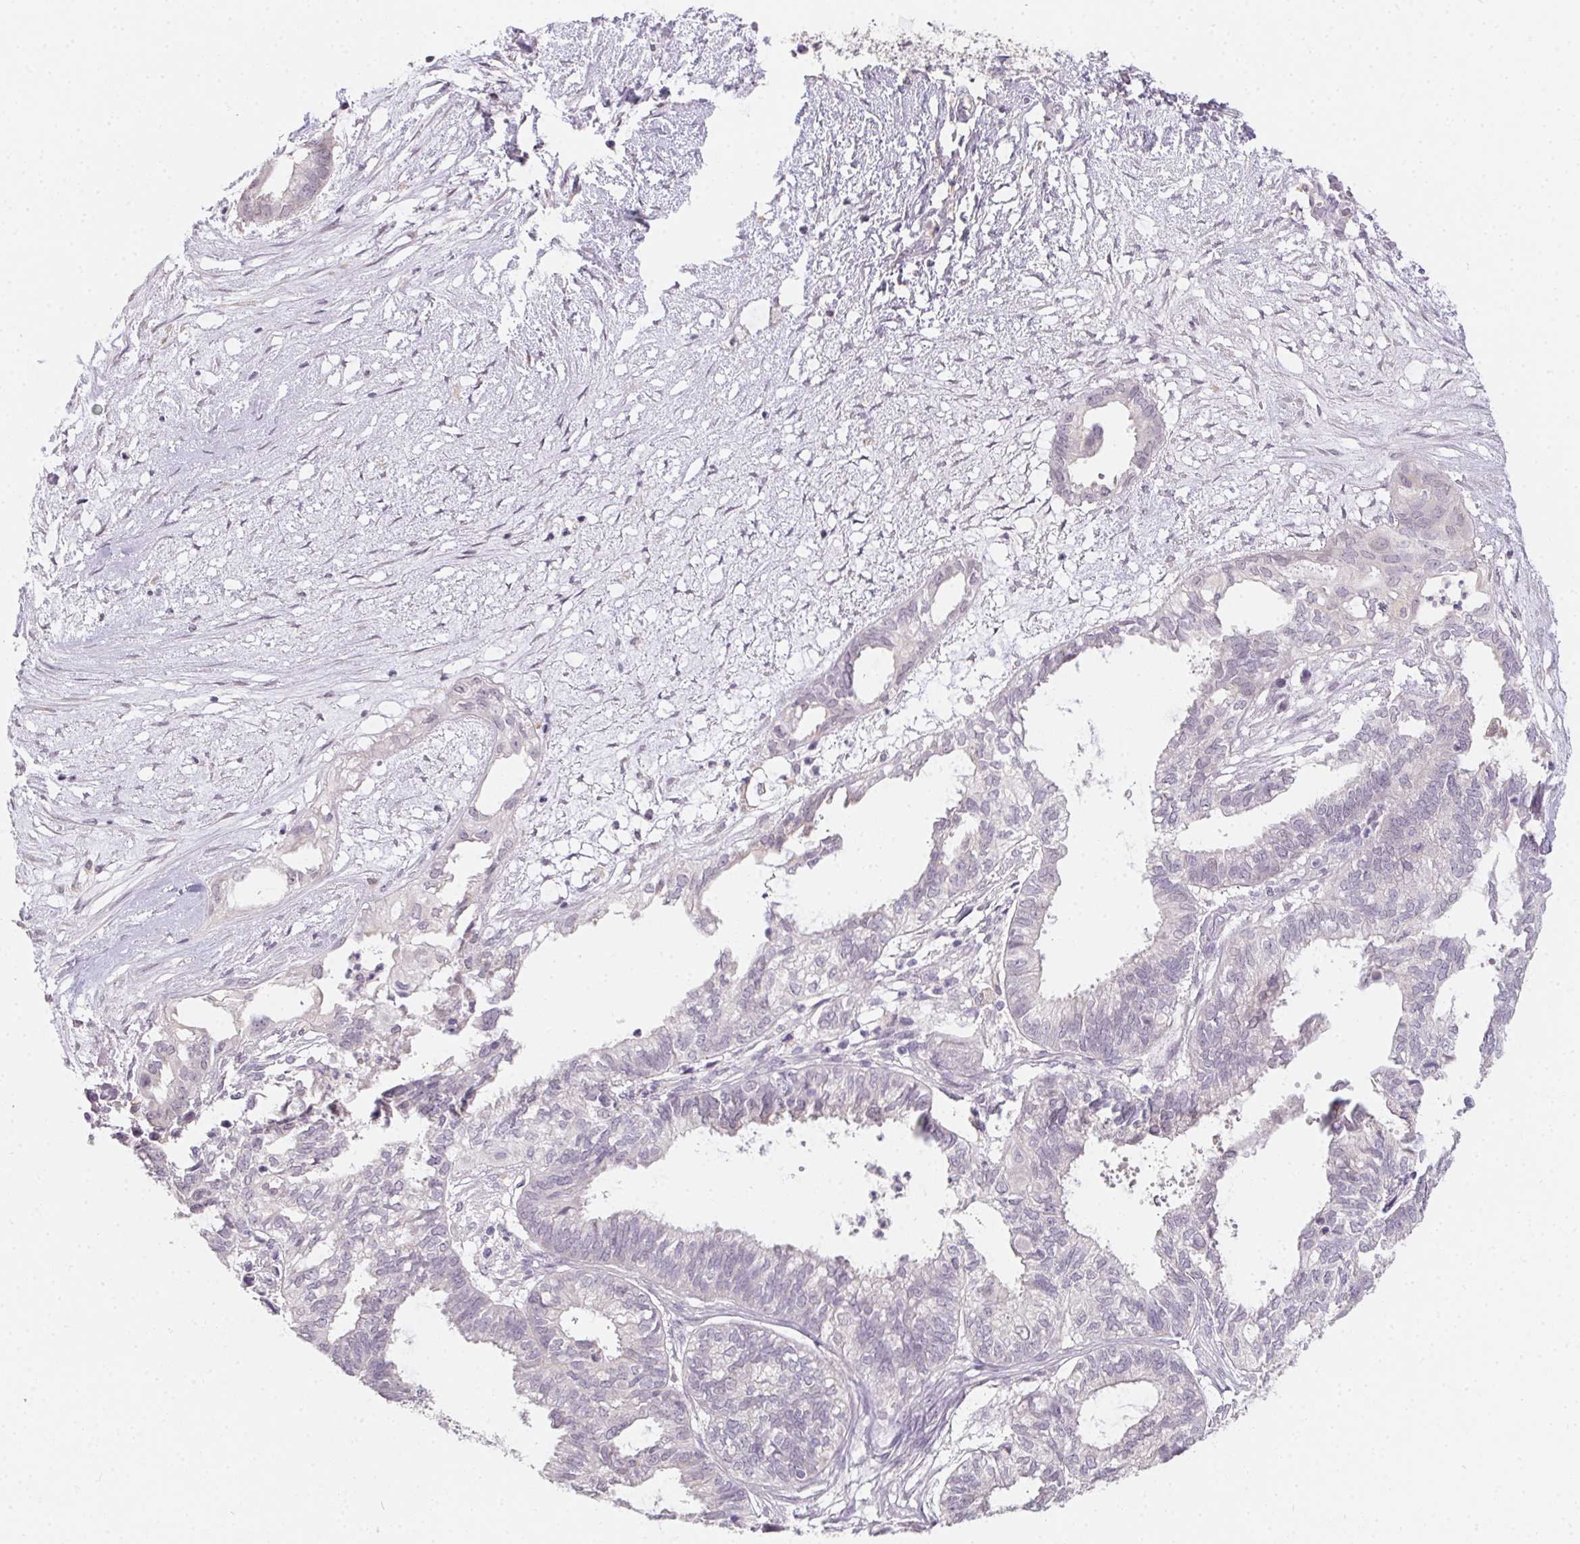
{"staining": {"intensity": "negative", "quantity": "none", "location": "none"}, "tissue": "ovarian cancer", "cell_type": "Tumor cells", "image_type": "cancer", "snomed": [{"axis": "morphology", "description": "Carcinoma, endometroid"}, {"axis": "topography", "description": "Ovary"}], "caption": "Immunohistochemistry (IHC) micrograph of ovarian endometroid carcinoma stained for a protein (brown), which displays no staining in tumor cells.", "gene": "SLC6A18", "patient": {"sex": "female", "age": 64}}